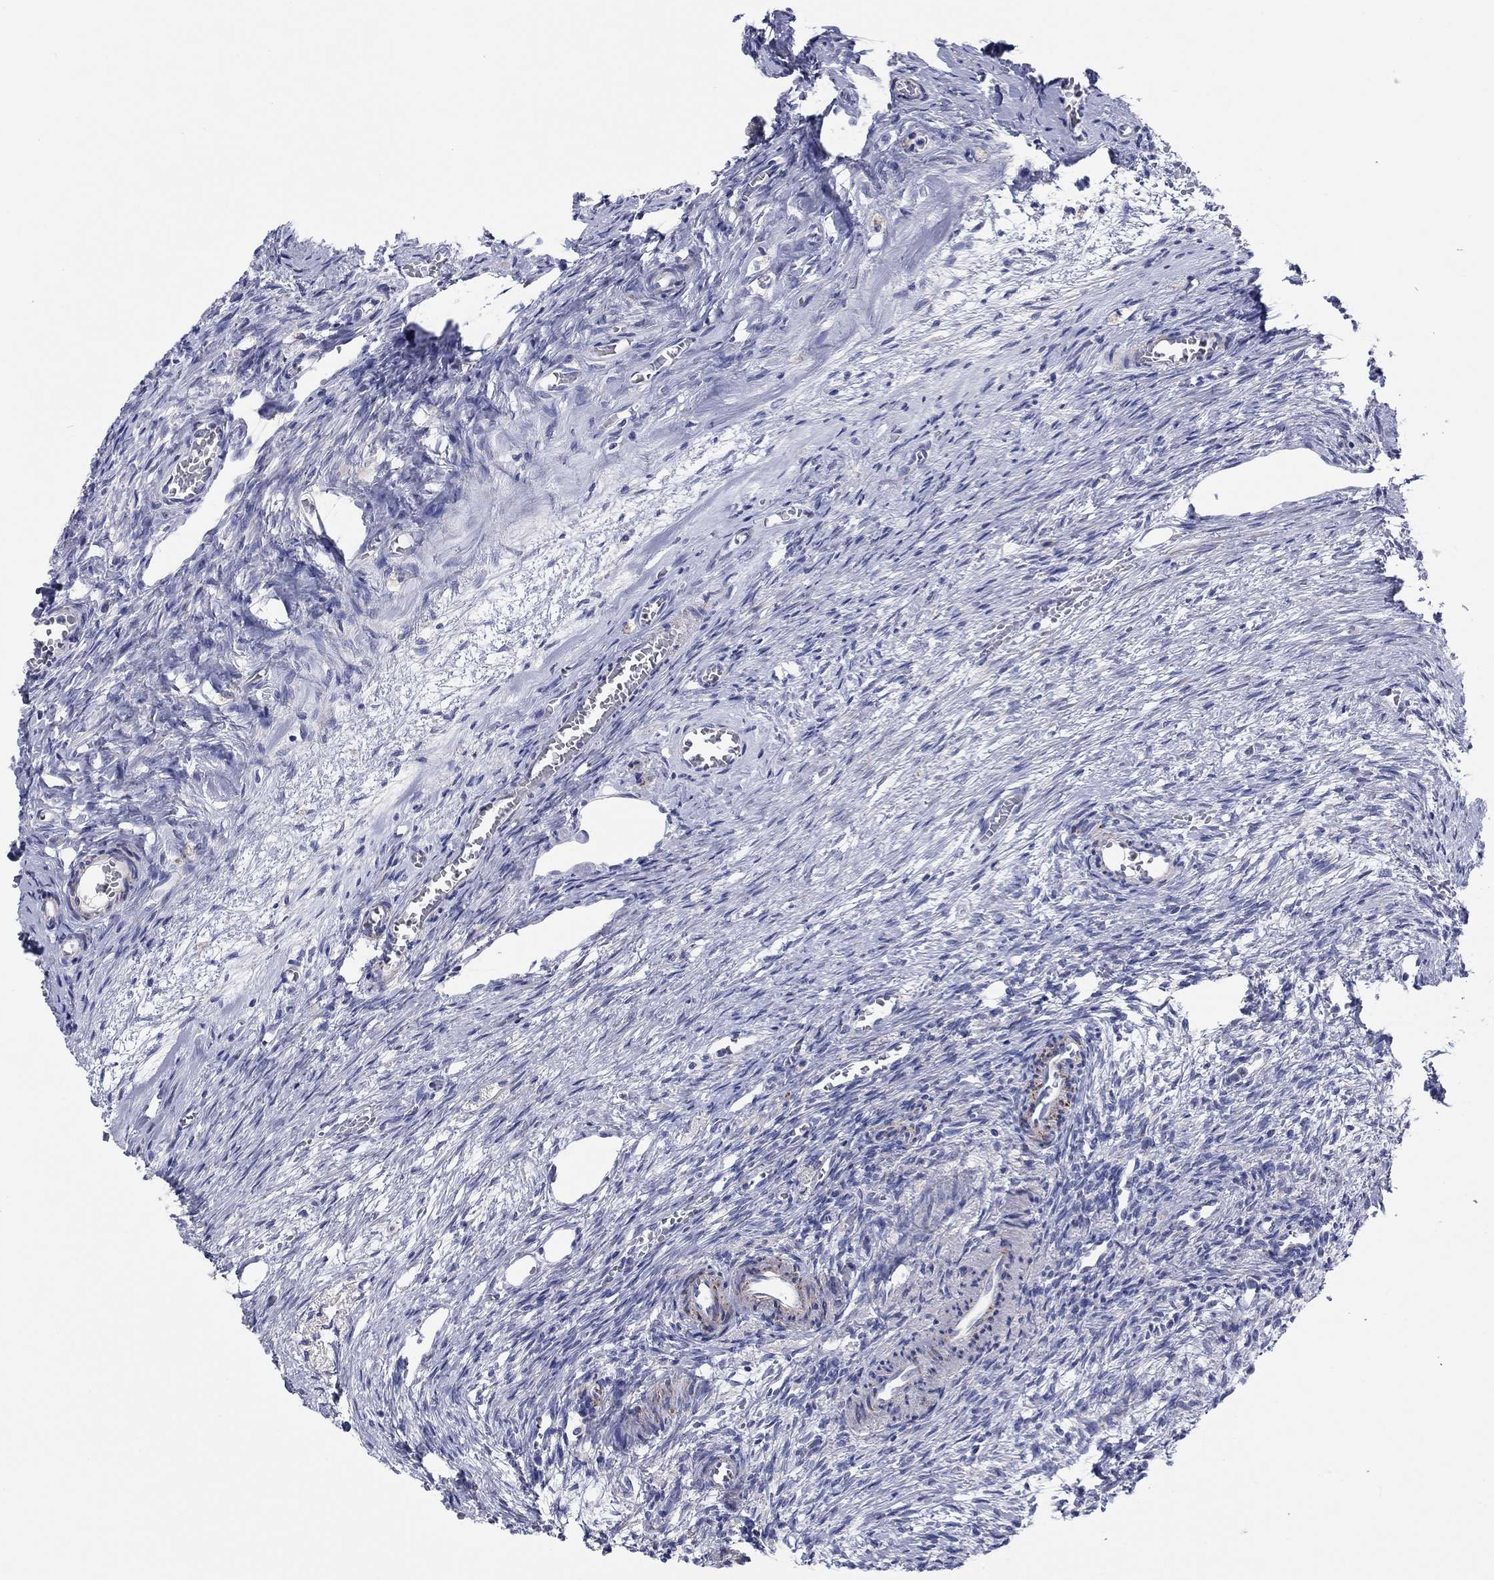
{"staining": {"intensity": "negative", "quantity": "none", "location": "none"}, "tissue": "ovary", "cell_type": "Follicle cells", "image_type": "normal", "snomed": [{"axis": "morphology", "description": "Normal tissue, NOS"}, {"axis": "topography", "description": "Ovary"}], "caption": "IHC histopathology image of unremarkable ovary: human ovary stained with DAB exhibits no significant protein staining in follicle cells.", "gene": "MGST3", "patient": {"sex": "female", "age": 39}}